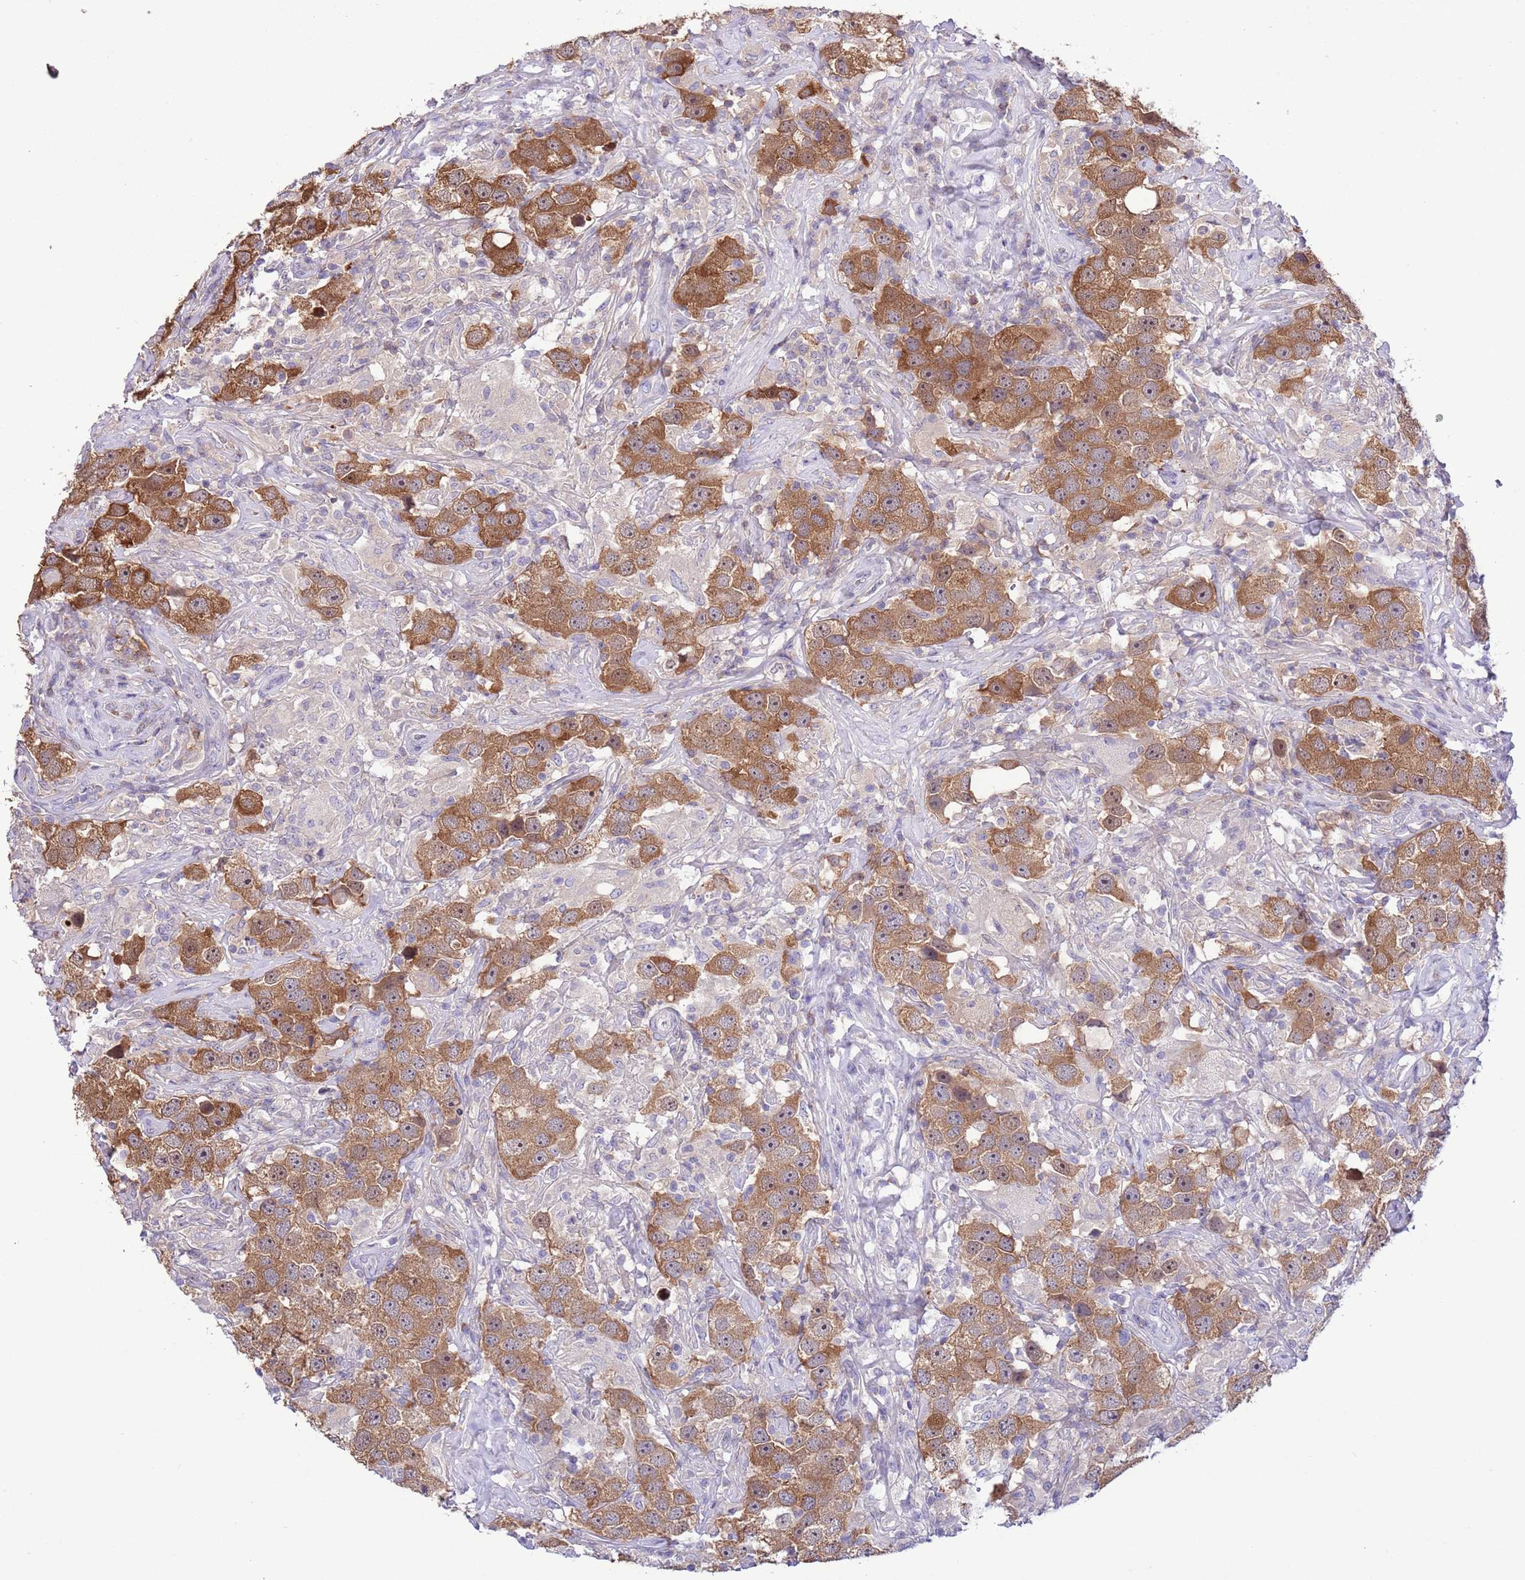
{"staining": {"intensity": "moderate", "quantity": ">75%", "location": "cytoplasmic/membranous"}, "tissue": "testis cancer", "cell_type": "Tumor cells", "image_type": "cancer", "snomed": [{"axis": "morphology", "description": "Seminoma, NOS"}, {"axis": "topography", "description": "Testis"}], "caption": "A photomicrograph of testis cancer (seminoma) stained for a protein shows moderate cytoplasmic/membranous brown staining in tumor cells.", "gene": "PRR32", "patient": {"sex": "male", "age": 49}}